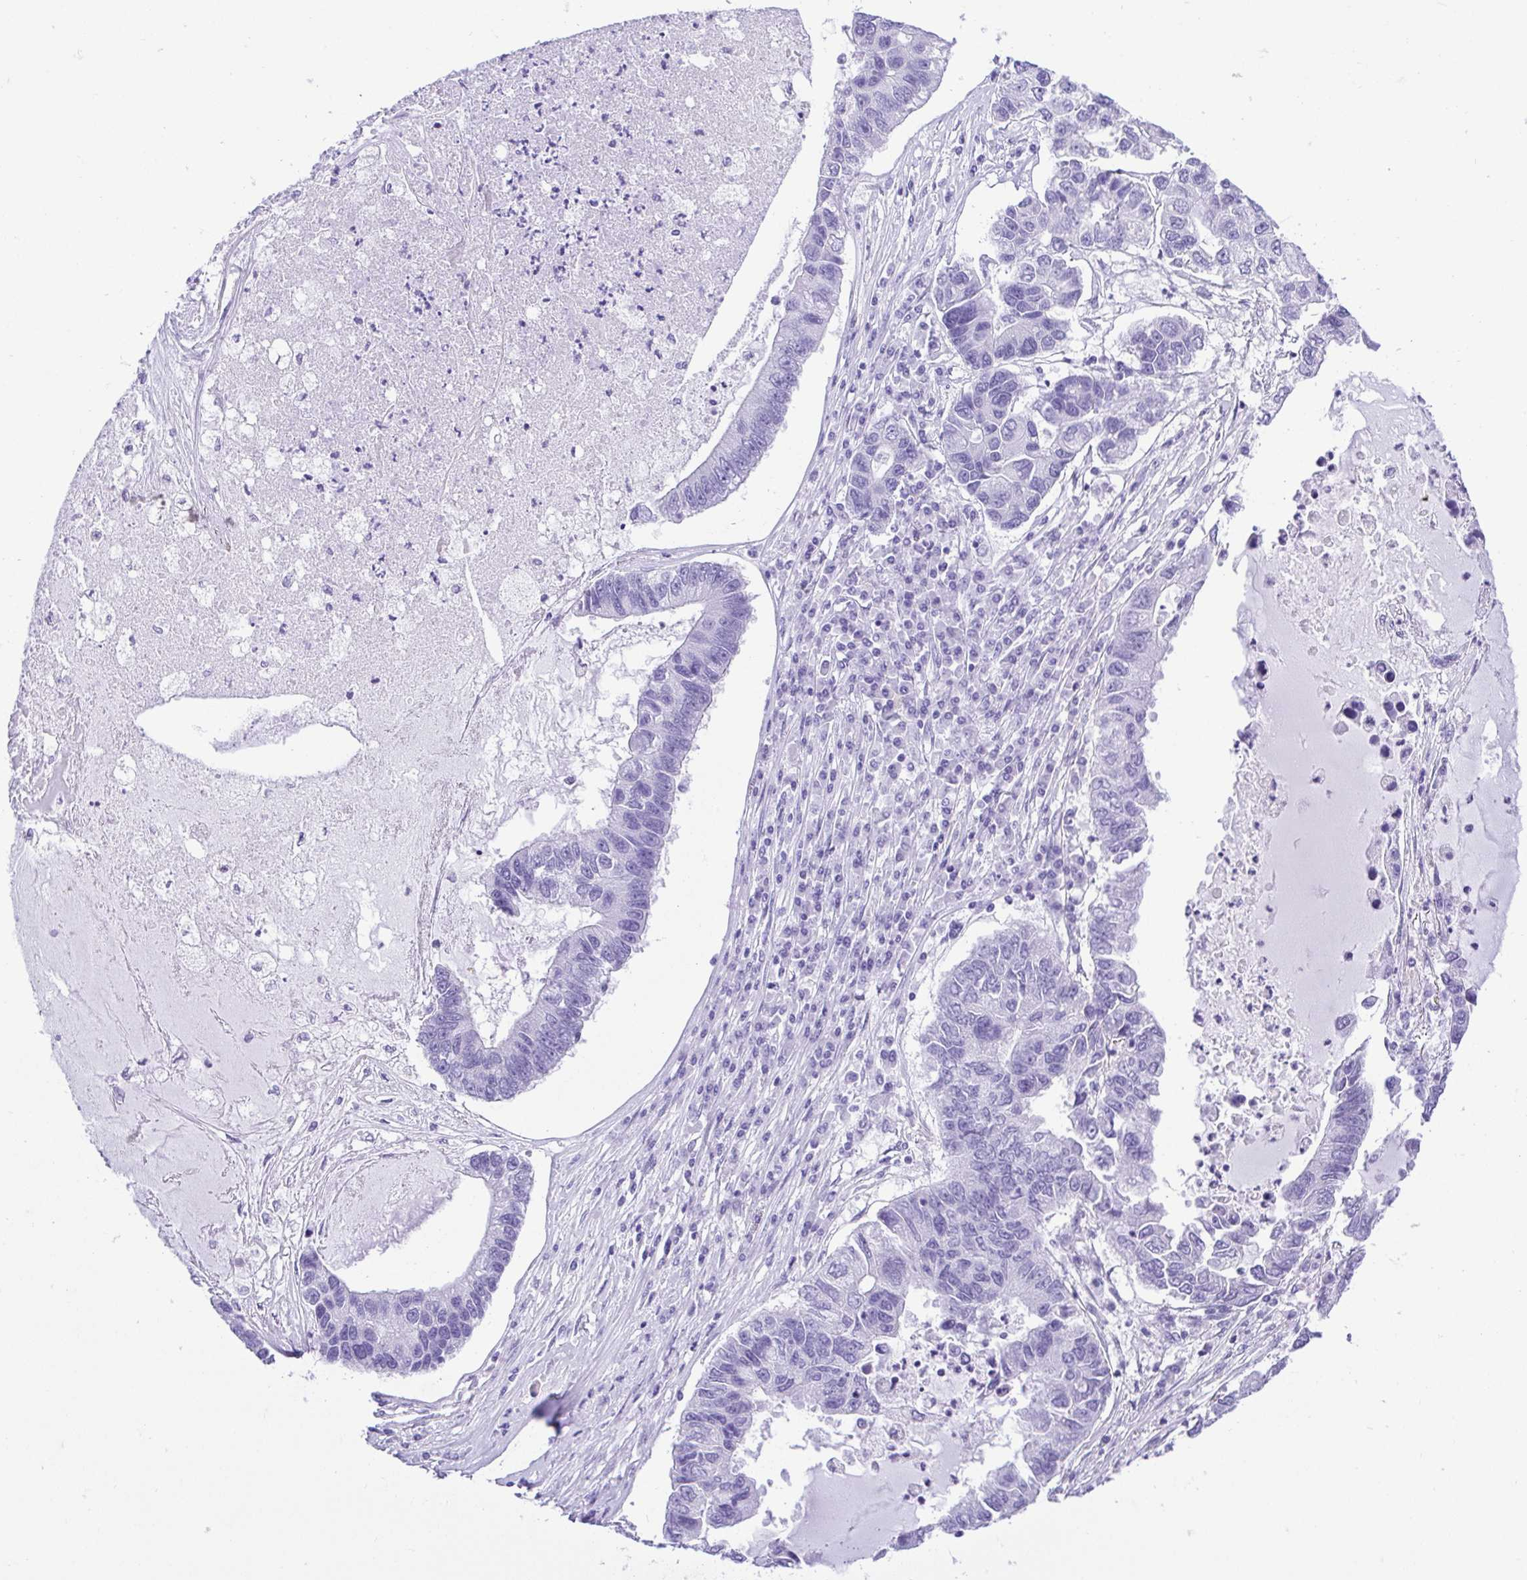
{"staining": {"intensity": "negative", "quantity": "none", "location": "none"}, "tissue": "lung cancer", "cell_type": "Tumor cells", "image_type": "cancer", "snomed": [{"axis": "morphology", "description": "Adenocarcinoma, NOS"}, {"axis": "topography", "description": "Bronchus"}, {"axis": "topography", "description": "Lung"}], "caption": "A micrograph of adenocarcinoma (lung) stained for a protein demonstrates no brown staining in tumor cells.", "gene": "CDSN", "patient": {"sex": "female", "age": 51}}